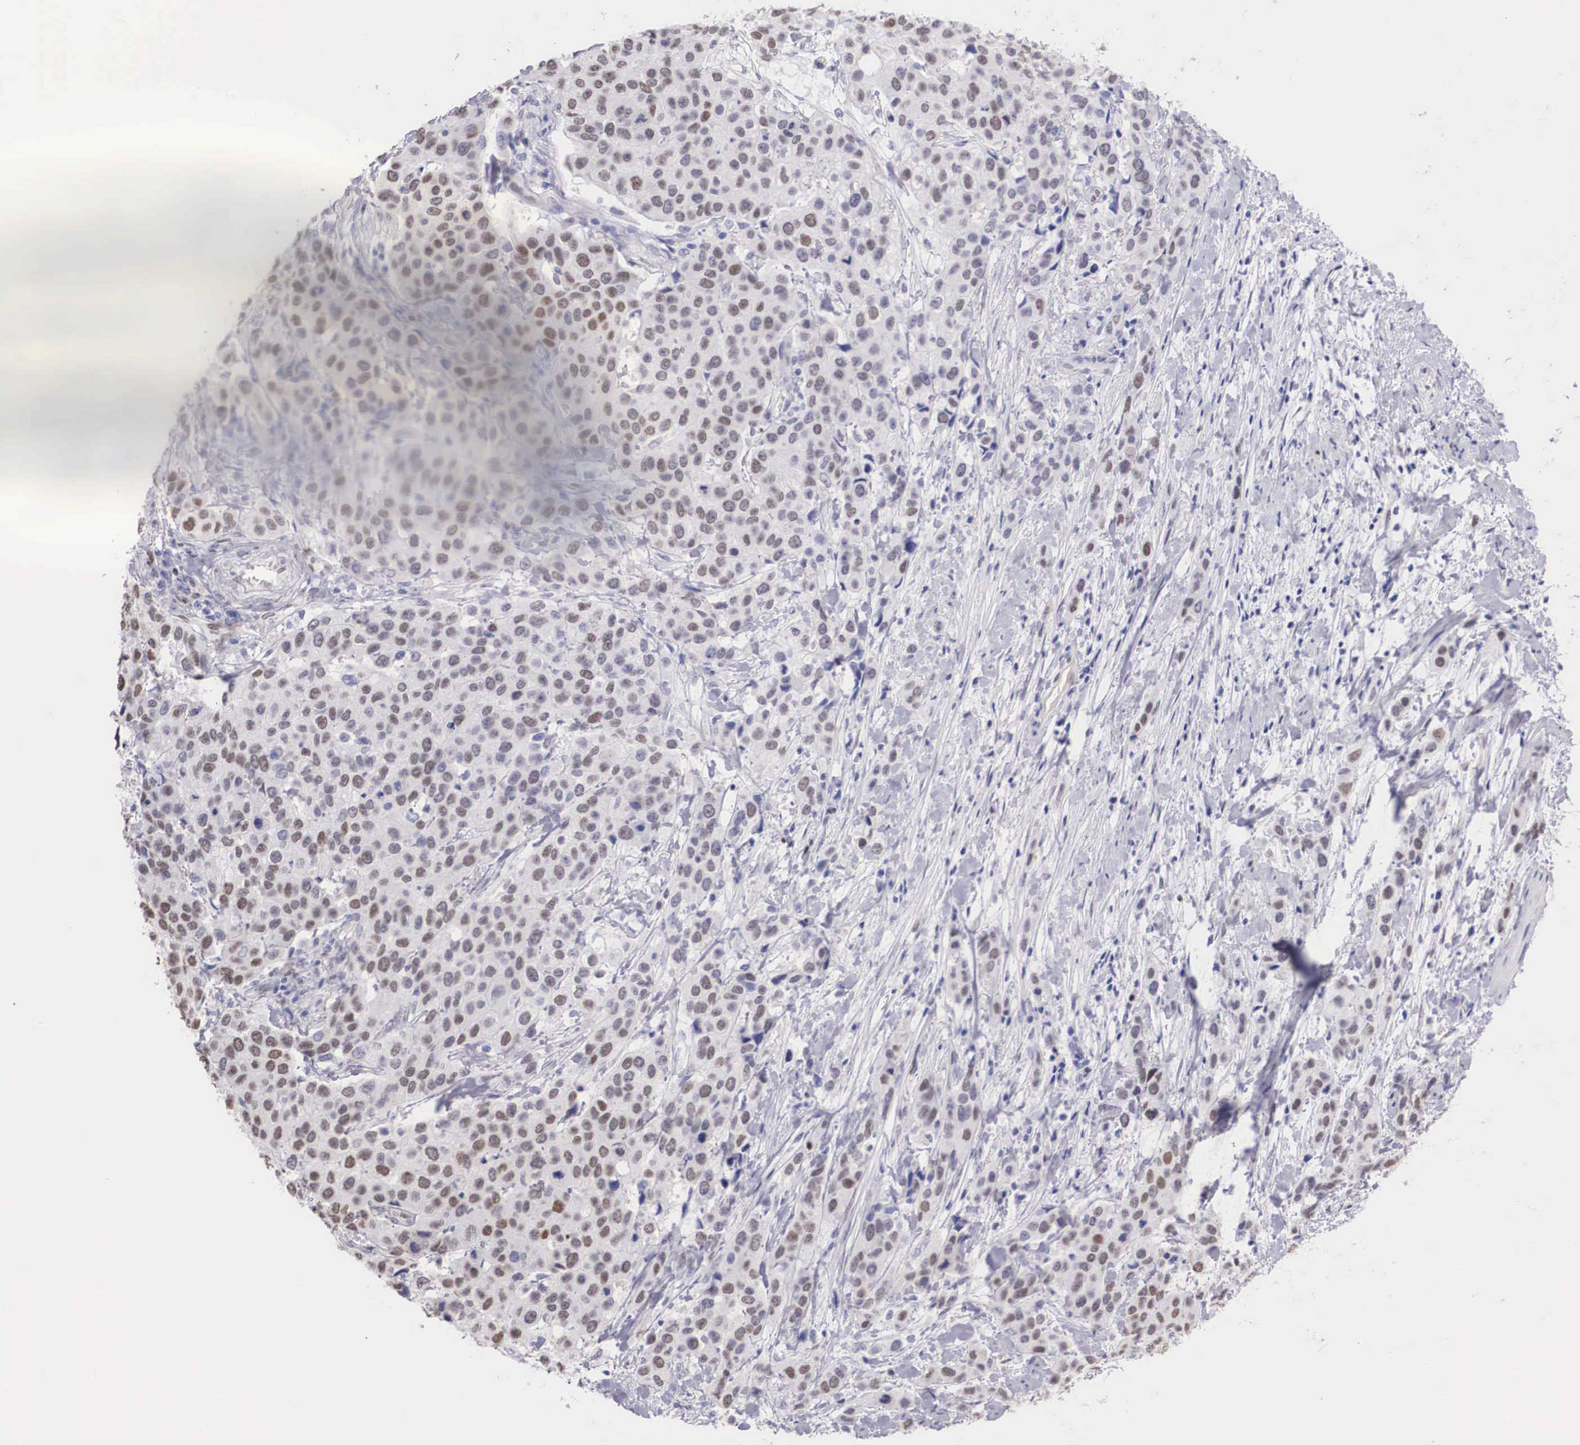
{"staining": {"intensity": "moderate", "quantity": "25%-75%", "location": "nuclear"}, "tissue": "cervical cancer", "cell_type": "Tumor cells", "image_type": "cancer", "snomed": [{"axis": "morphology", "description": "Squamous cell carcinoma, NOS"}, {"axis": "topography", "description": "Cervix"}], "caption": "Immunohistochemistry staining of cervical cancer (squamous cell carcinoma), which shows medium levels of moderate nuclear positivity in about 25%-75% of tumor cells indicating moderate nuclear protein expression. The staining was performed using DAB (3,3'-diaminobenzidine) (brown) for protein detection and nuclei were counterstained in hematoxylin (blue).", "gene": "HMGN5", "patient": {"sex": "female", "age": 54}}